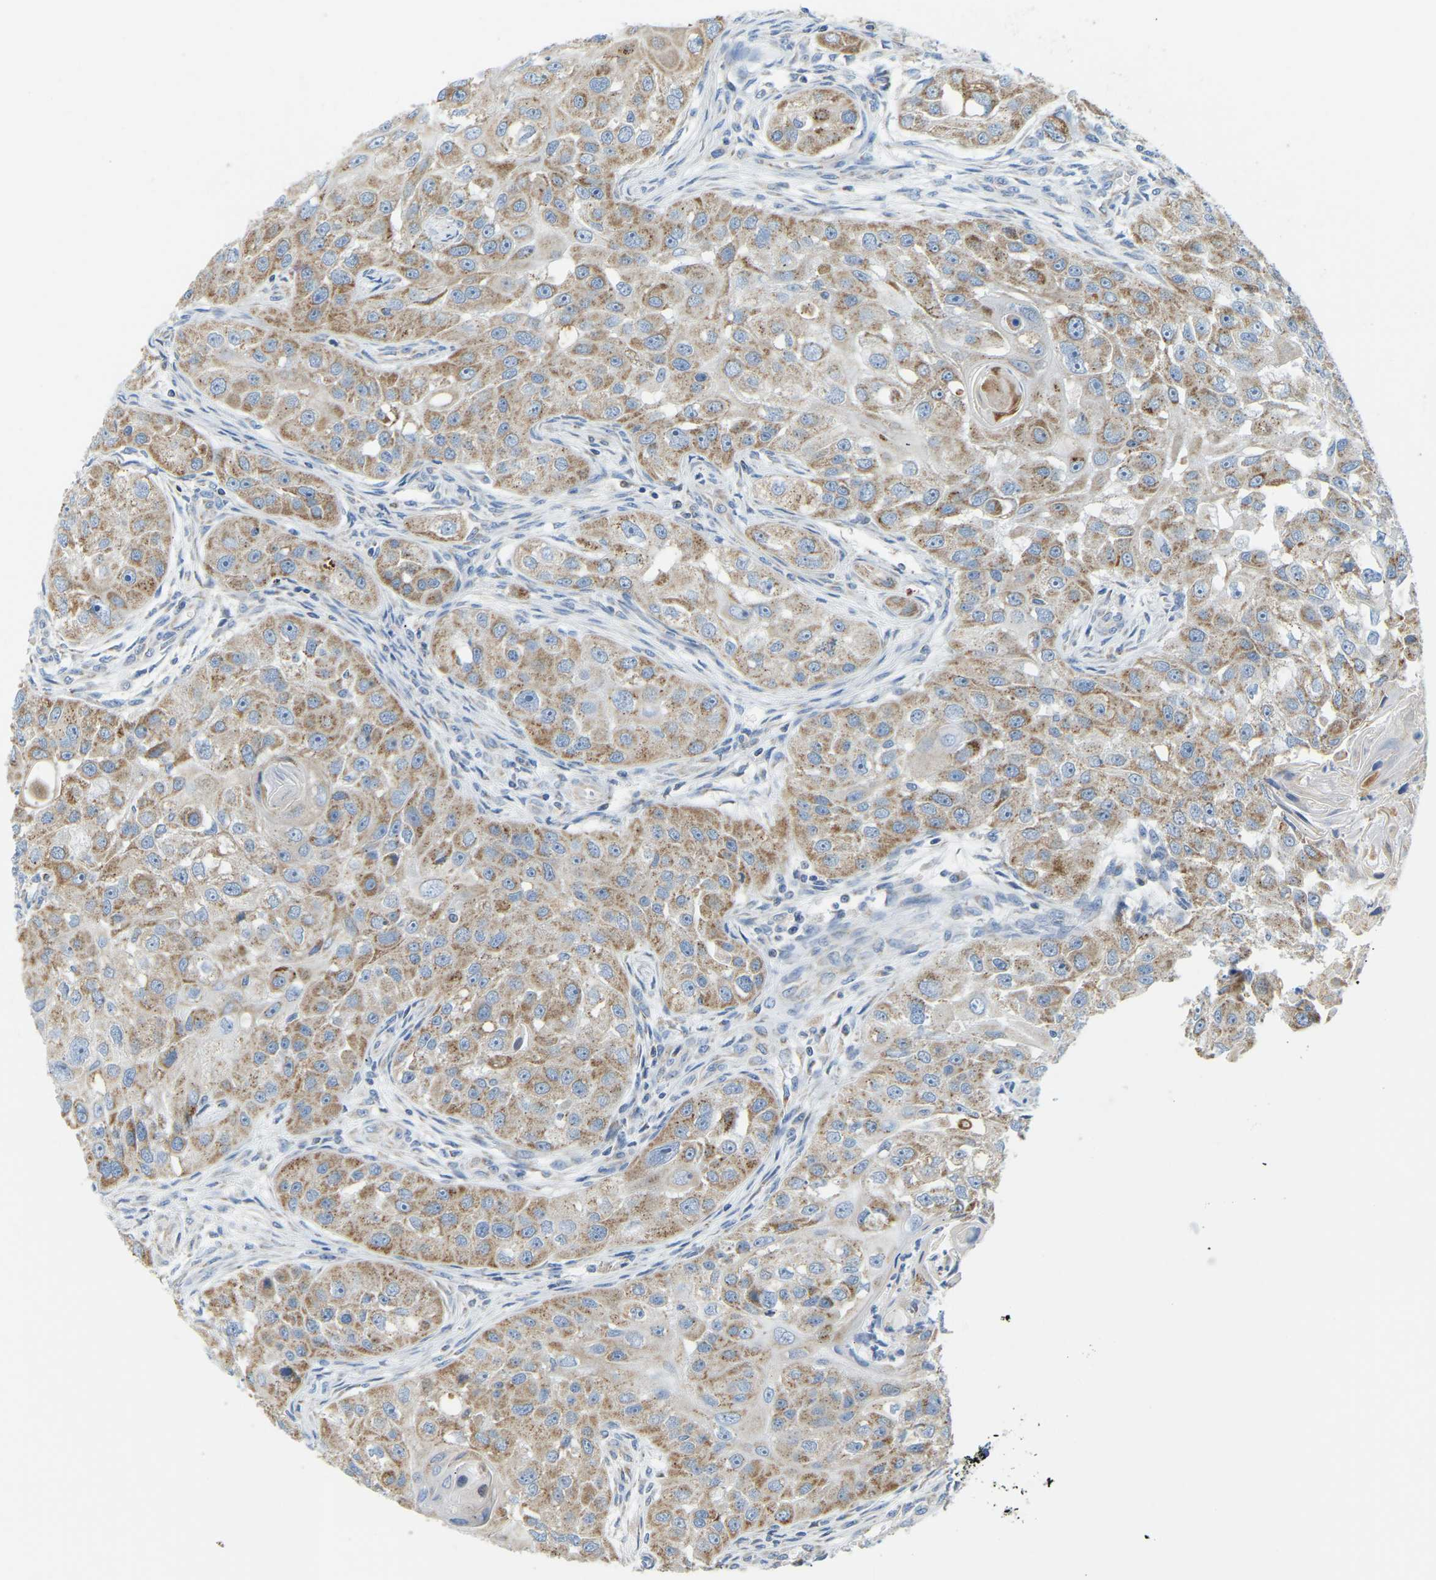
{"staining": {"intensity": "weak", "quantity": ">75%", "location": "cytoplasmic/membranous"}, "tissue": "head and neck cancer", "cell_type": "Tumor cells", "image_type": "cancer", "snomed": [{"axis": "morphology", "description": "Normal tissue, NOS"}, {"axis": "morphology", "description": "Squamous cell carcinoma, NOS"}, {"axis": "topography", "description": "Skeletal muscle"}, {"axis": "topography", "description": "Head-Neck"}], "caption": "Immunohistochemistry of head and neck squamous cell carcinoma shows low levels of weak cytoplasmic/membranous positivity in approximately >75% of tumor cells.", "gene": "GDA", "patient": {"sex": "male", "age": 51}}